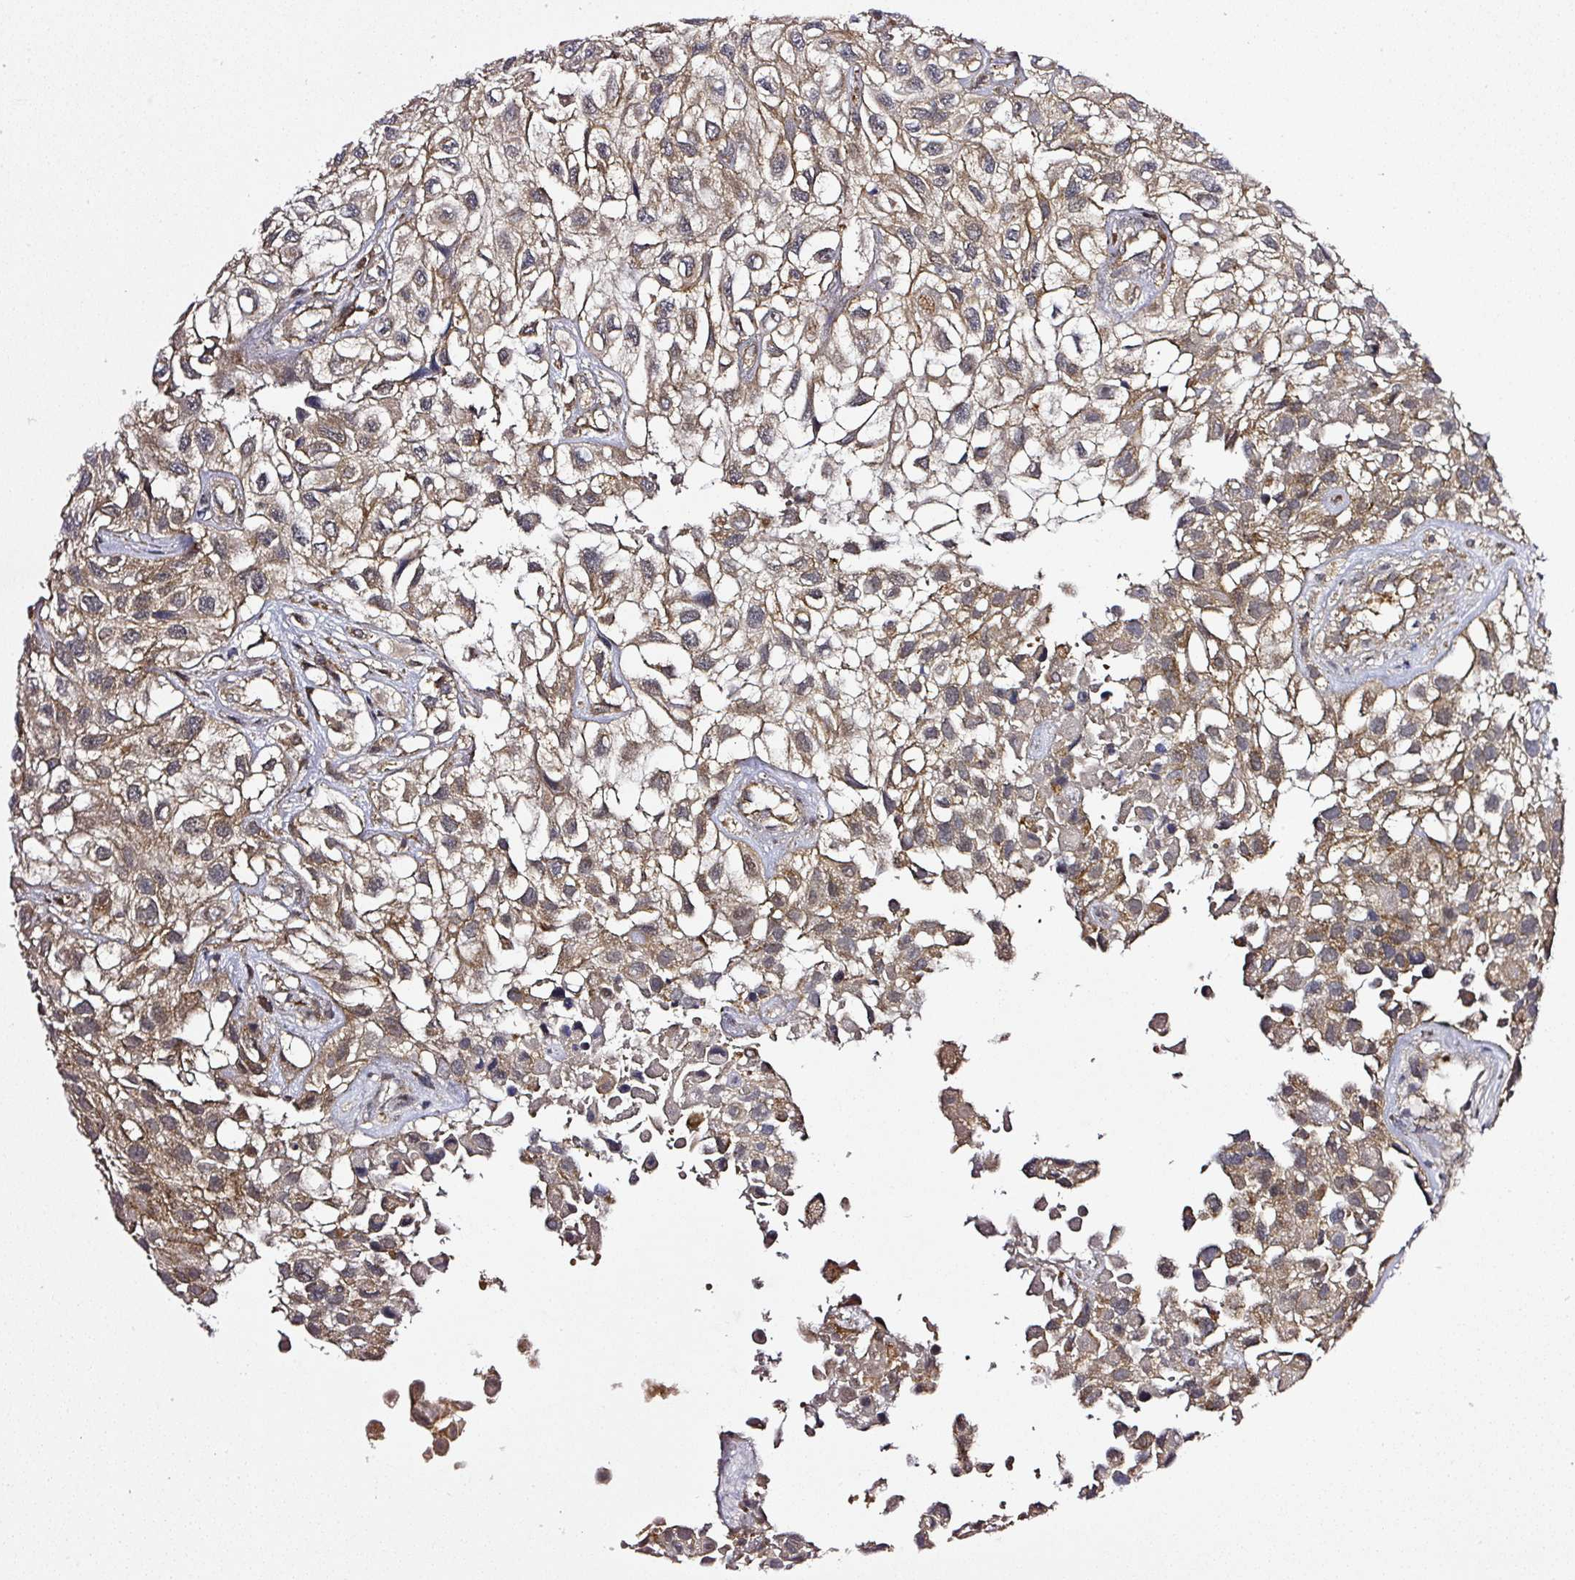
{"staining": {"intensity": "moderate", "quantity": ">75%", "location": "cytoplasmic/membranous,nuclear"}, "tissue": "urothelial cancer", "cell_type": "Tumor cells", "image_type": "cancer", "snomed": [{"axis": "morphology", "description": "Urothelial carcinoma, High grade"}, {"axis": "topography", "description": "Urinary bladder"}], "caption": "Immunohistochemistry (IHC) micrograph of human urothelial cancer stained for a protein (brown), which exhibits medium levels of moderate cytoplasmic/membranous and nuclear staining in approximately >75% of tumor cells.", "gene": "ZNF513", "patient": {"sex": "male", "age": 56}}